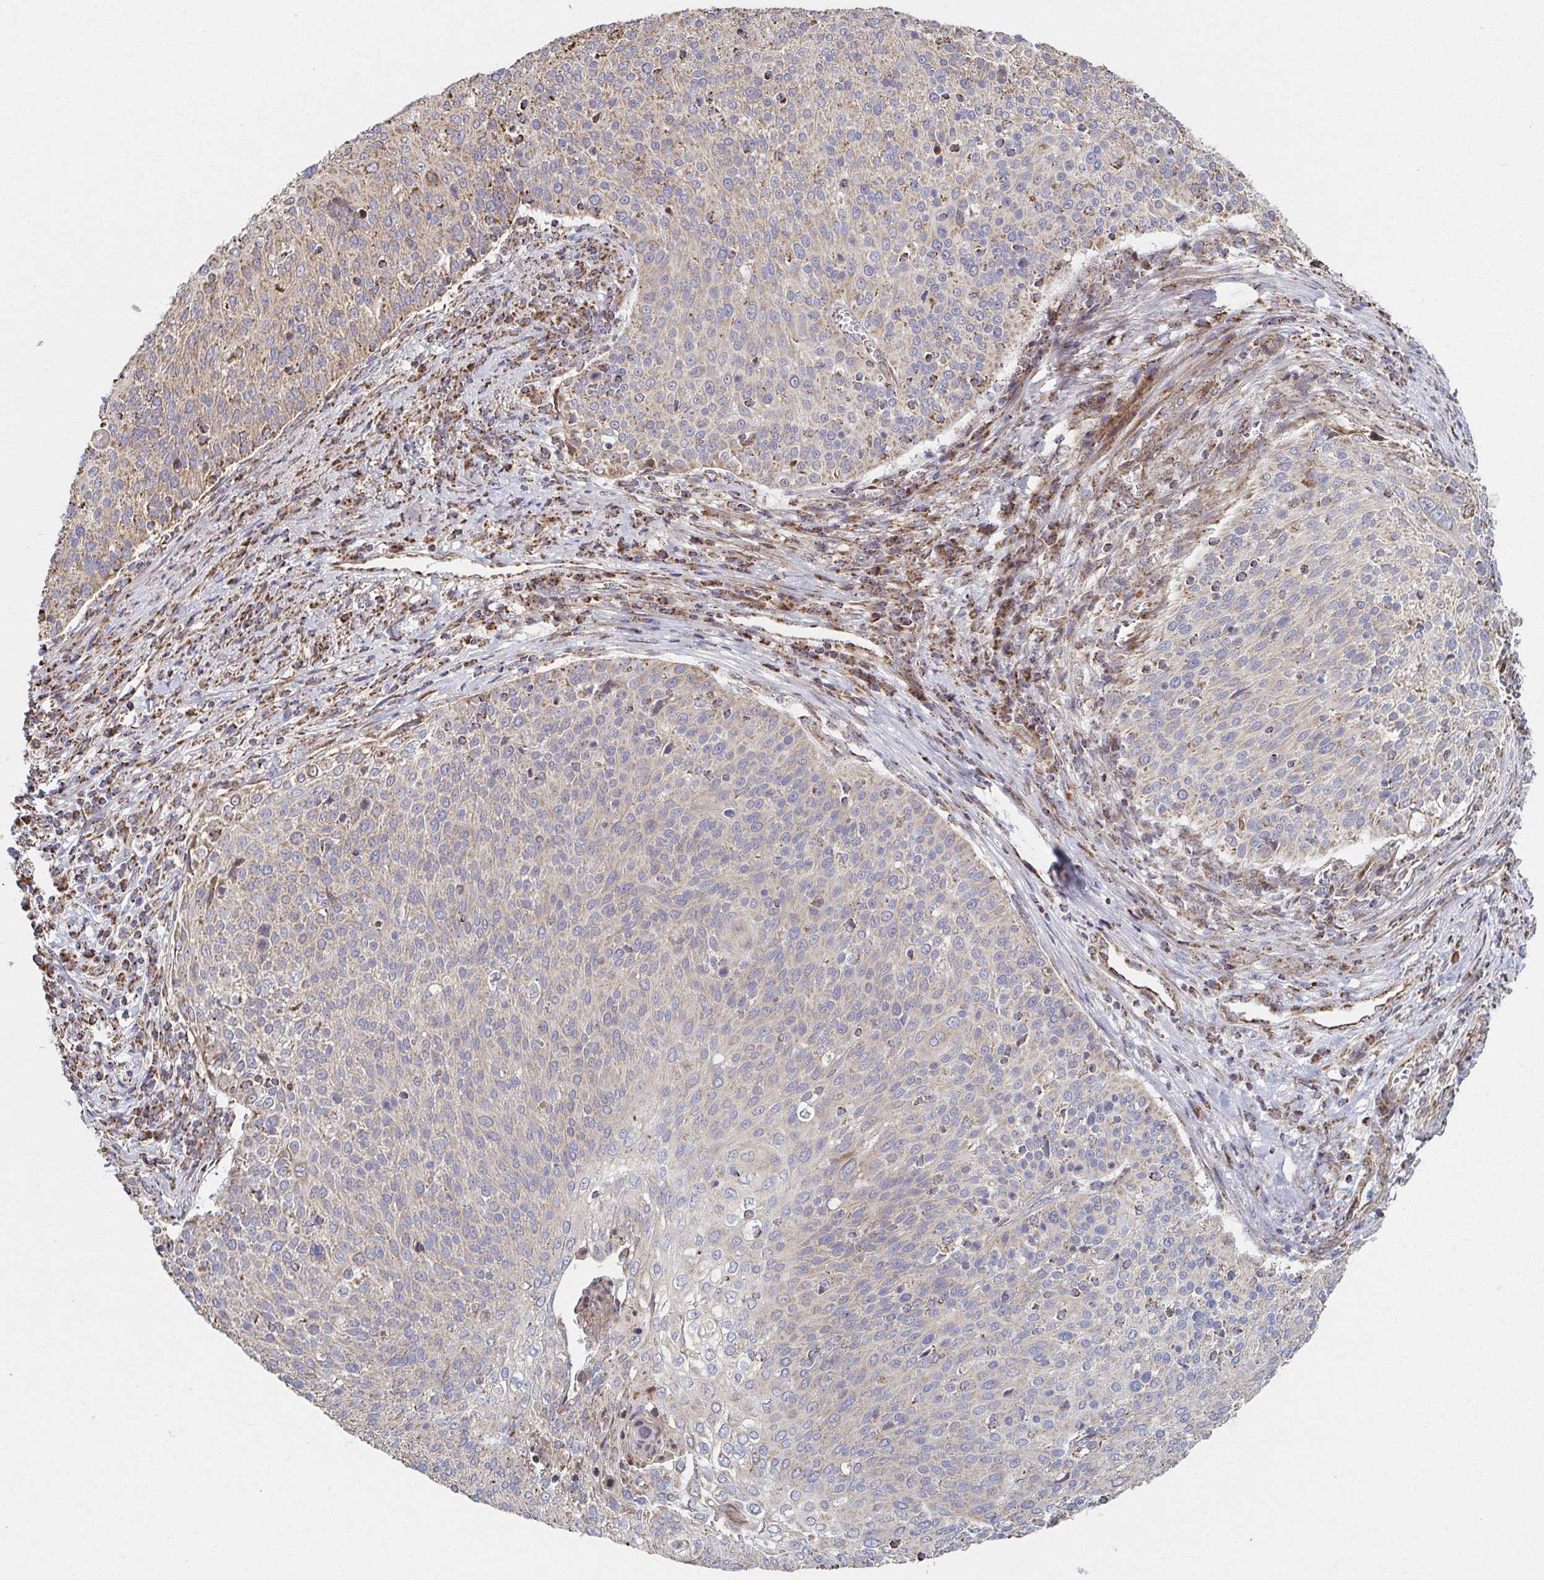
{"staining": {"intensity": "weak", "quantity": "<25%", "location": "cytoplasmic/membranous"}, "tissue": "cervical cancer", "cell_type": "Tumor cells", "image_type": "cancer", "snomed": [{"axis": "morphology", "description": "Squamous cell carcinoma, NOS"}, {"axis": "topography", "description": "Cervix"}], "caption": "This is an immunohistochemistry histopathology image of human squamous cell carcinoma (cervical). There is no expression in tumor cells.", "gene": "SAT1", "patient": {"sex": "female", "age": 31}}